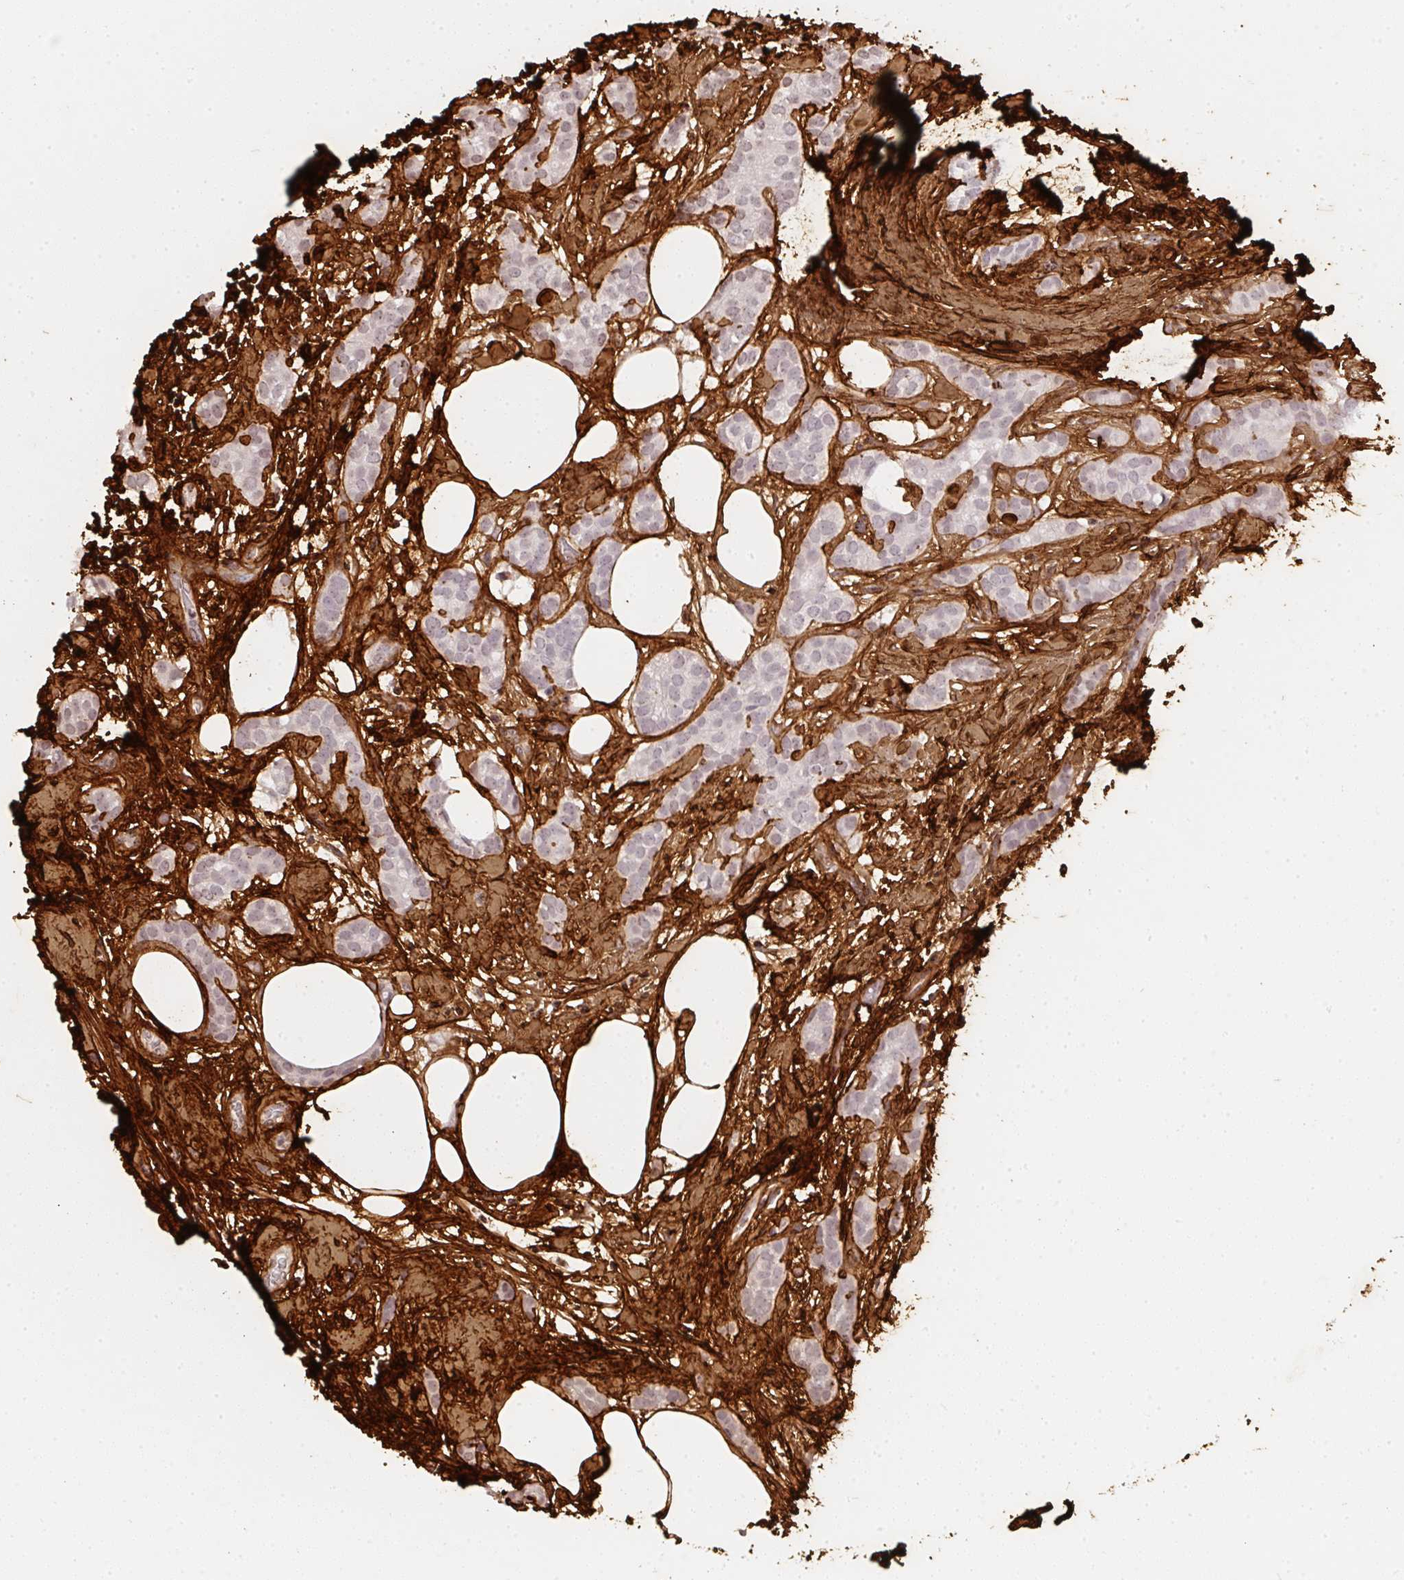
{"staining": {"intensity": "negative", "quantity": "none", "location": "none"}, "tissue": "breast cancer", "cell_type": "Tumor cells", "image_type": "cancer", "snomed": [{"axis": "morphology", "description": "Duct carcinoma"}, {"axis": "topography", "description": "Breast"}], "caption": "DAB immunohistochemical staining of breast infiltrating ductal carcinoma displays no significant expression in tumor cells. (DAB IHC visualized using brightfield microscopy, high magnification).", "gene": "COL3A1", "patient": {"sex": "female", "age": 73}}